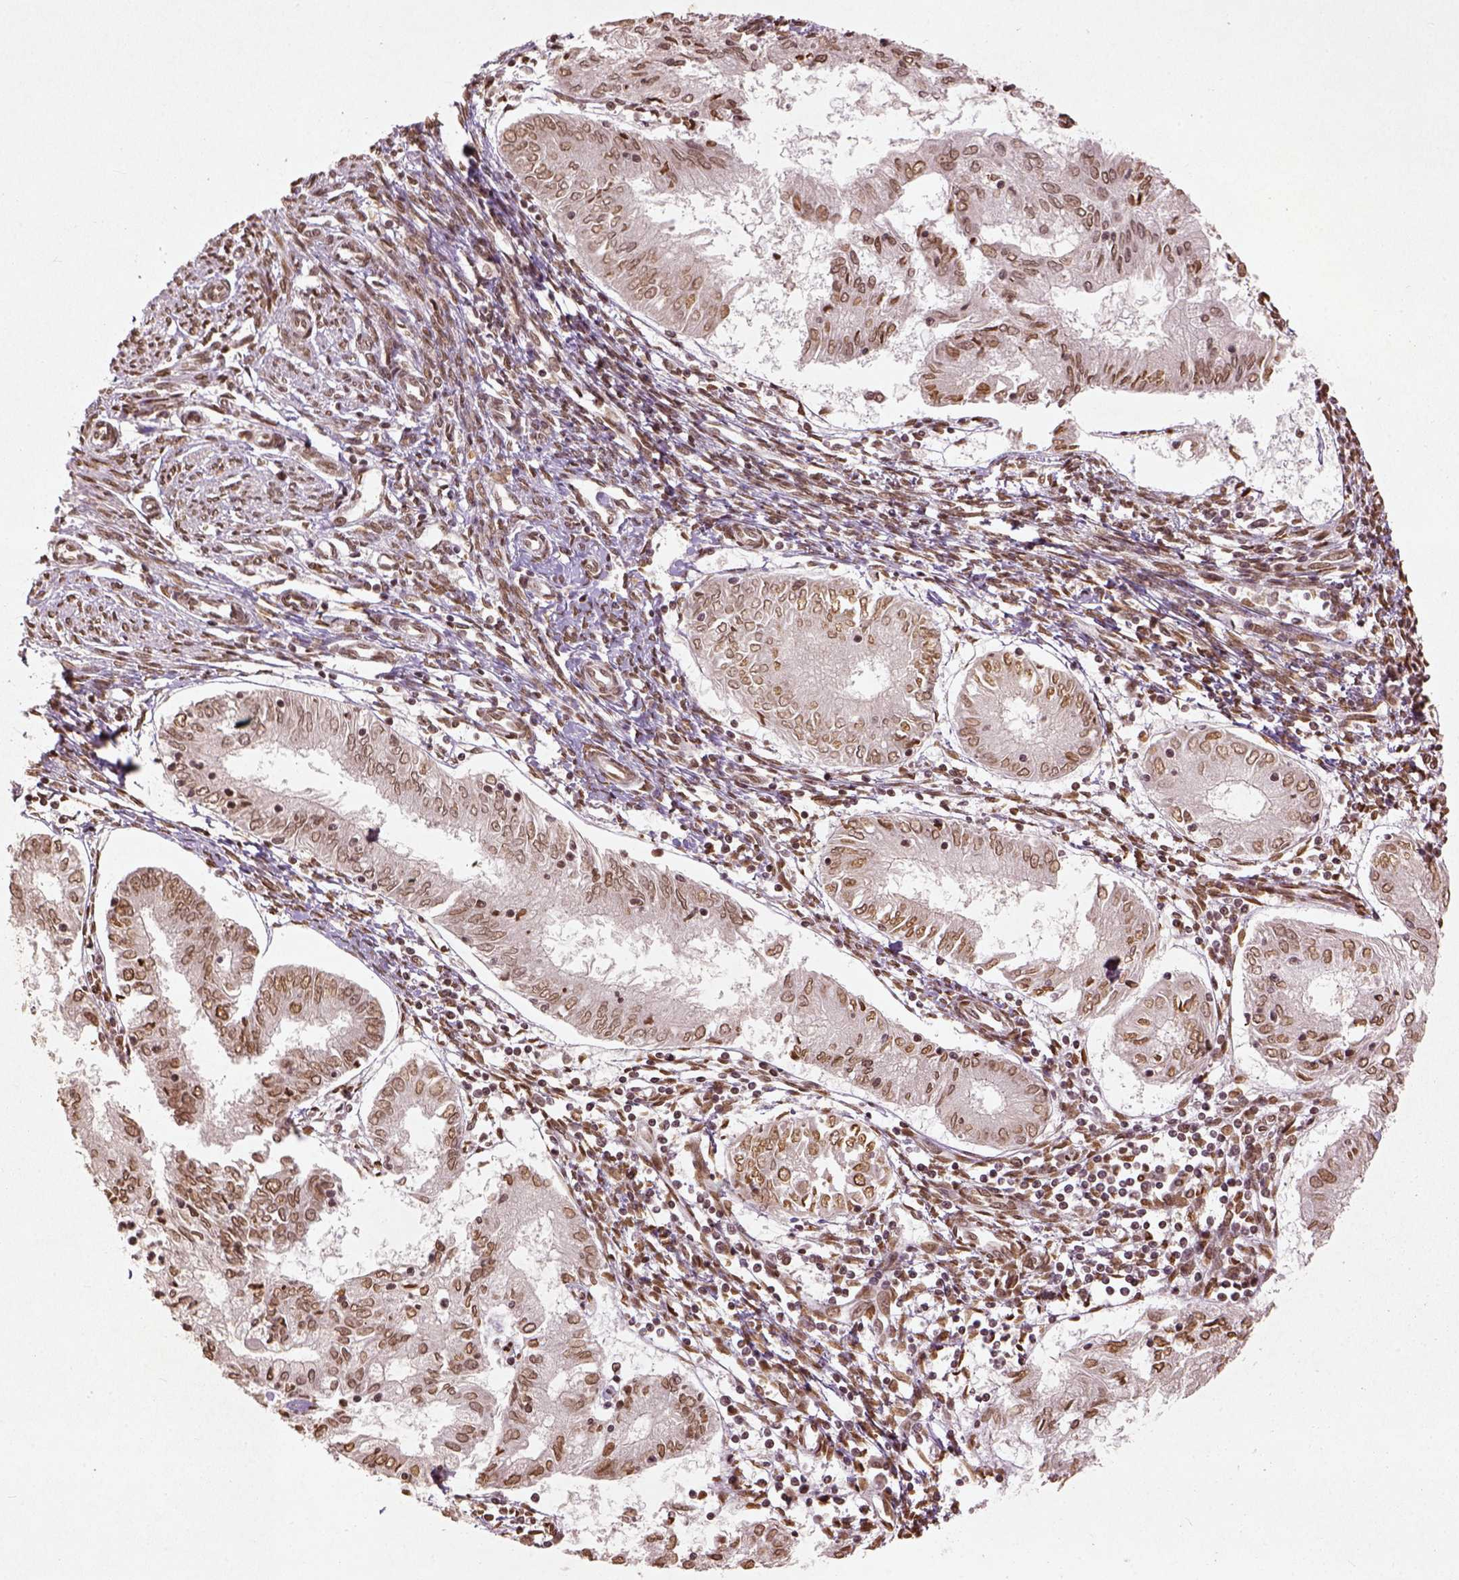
{"staining": {"intensity": "moderate", "quantity": ">75%", "location": "nuclear"}, "tissue": "endometrial cancer", "cell_type": "Tumor cells", "image_type": "cancer", "snomed": [{"axis": "morphology", "description": "Adenocarcinoma, NOS"}, {"axis": "topography", "description": "Endometrium"}], "caption": "Adenocarcinoma (endometrial) was stained to show a protein in brown. There is medium levels of moderate nuclear positivity in approximately >75% of tumor cells.", "gene": "BANF1", "patient": {"sex": "female", "age": 68}}